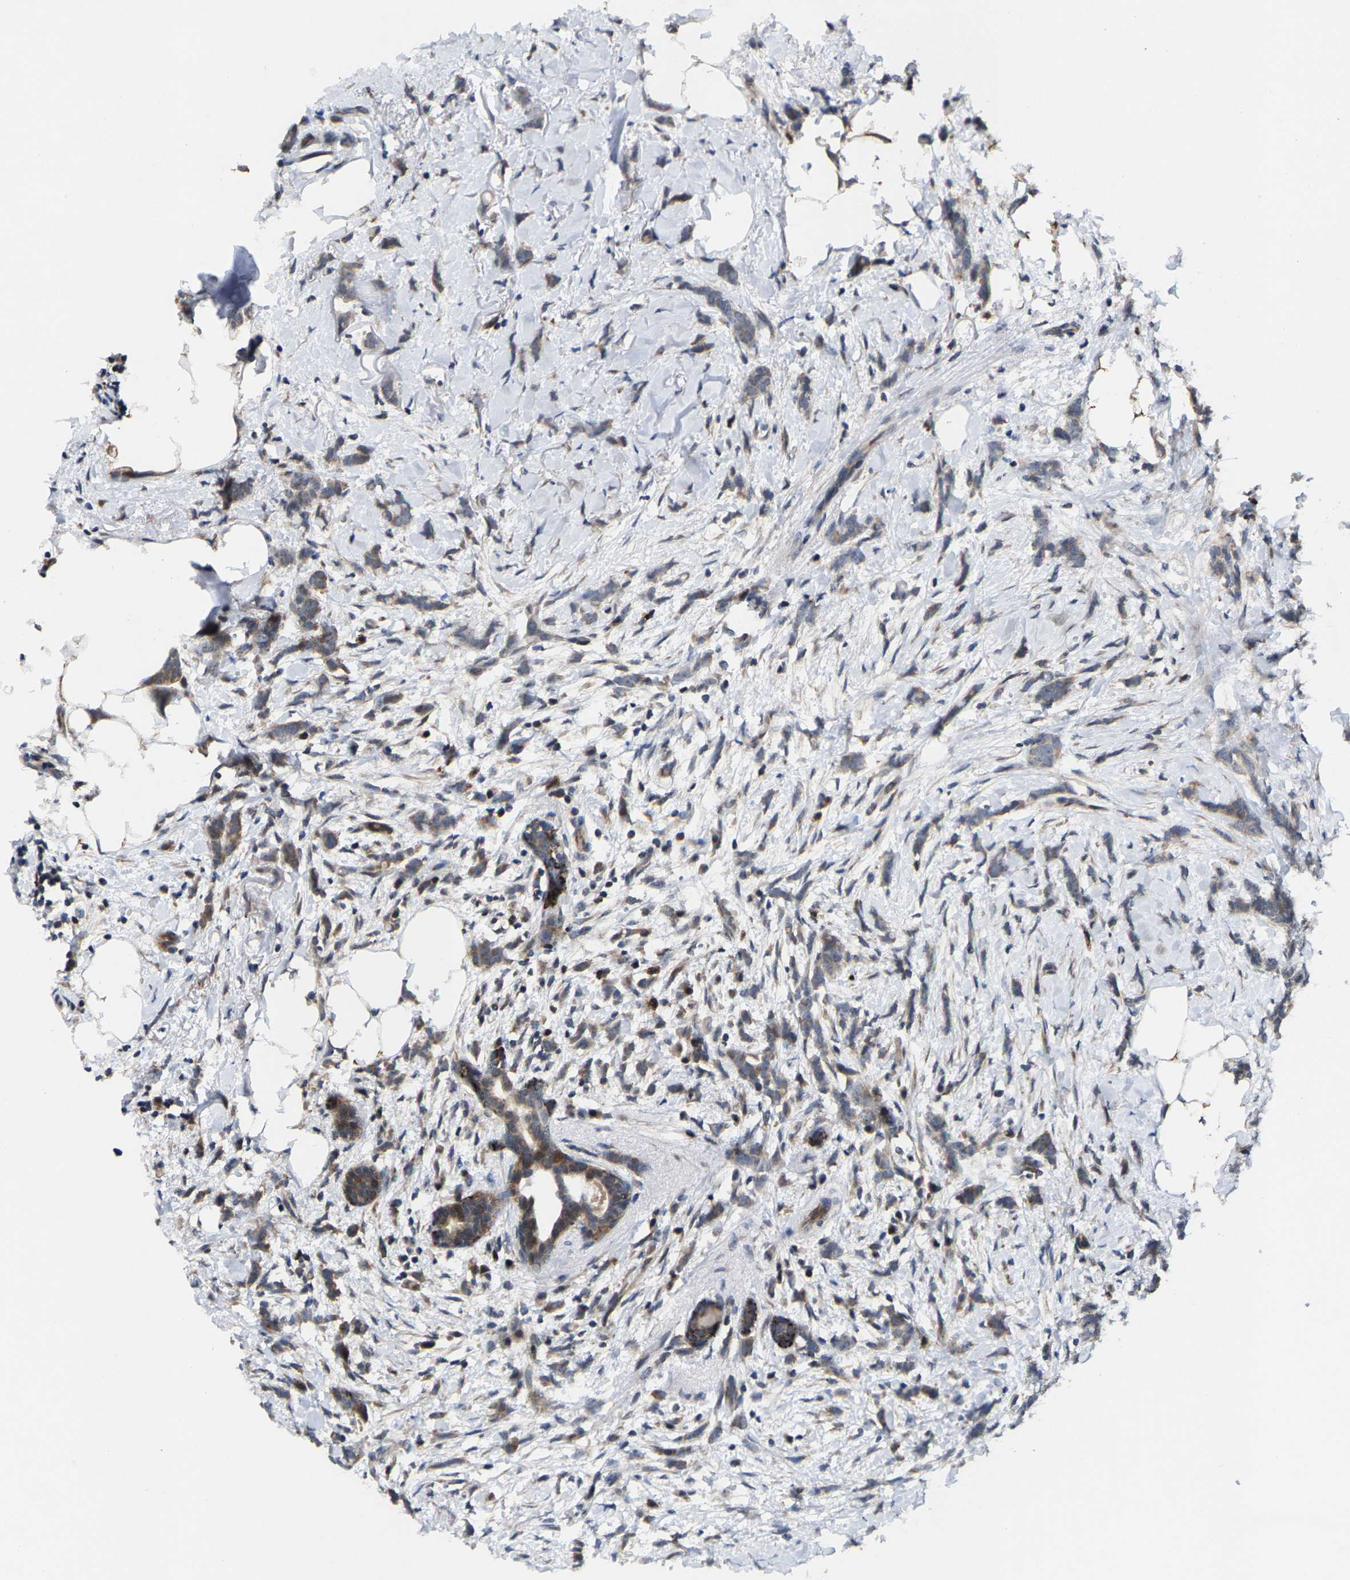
{"staining": {"intensity": "weak", "quantity": ">75%", "location": "cytoplasmic/membranous"}, "tissue": "breast cancer", "cell_type": "Tumor cells", "image_type": "cancer", "snomed": [{"axis": "morphology", "description": "Lobular carcinoma, in situ"}, {"axis": "morphology", "description": "Lobular carcinoma"}, {"axis": "topography", "description": "Breast"}], "caption": "The immunohistochemical stain highlights weak cytoplasmic/membranous positivity in tumor cells of lobular carcinoma (breast) tissue. (IHC, brightfield microscopy, high magnification).", "gene": "TDRKH", "patient": {"sex": "female", "age": 41}}